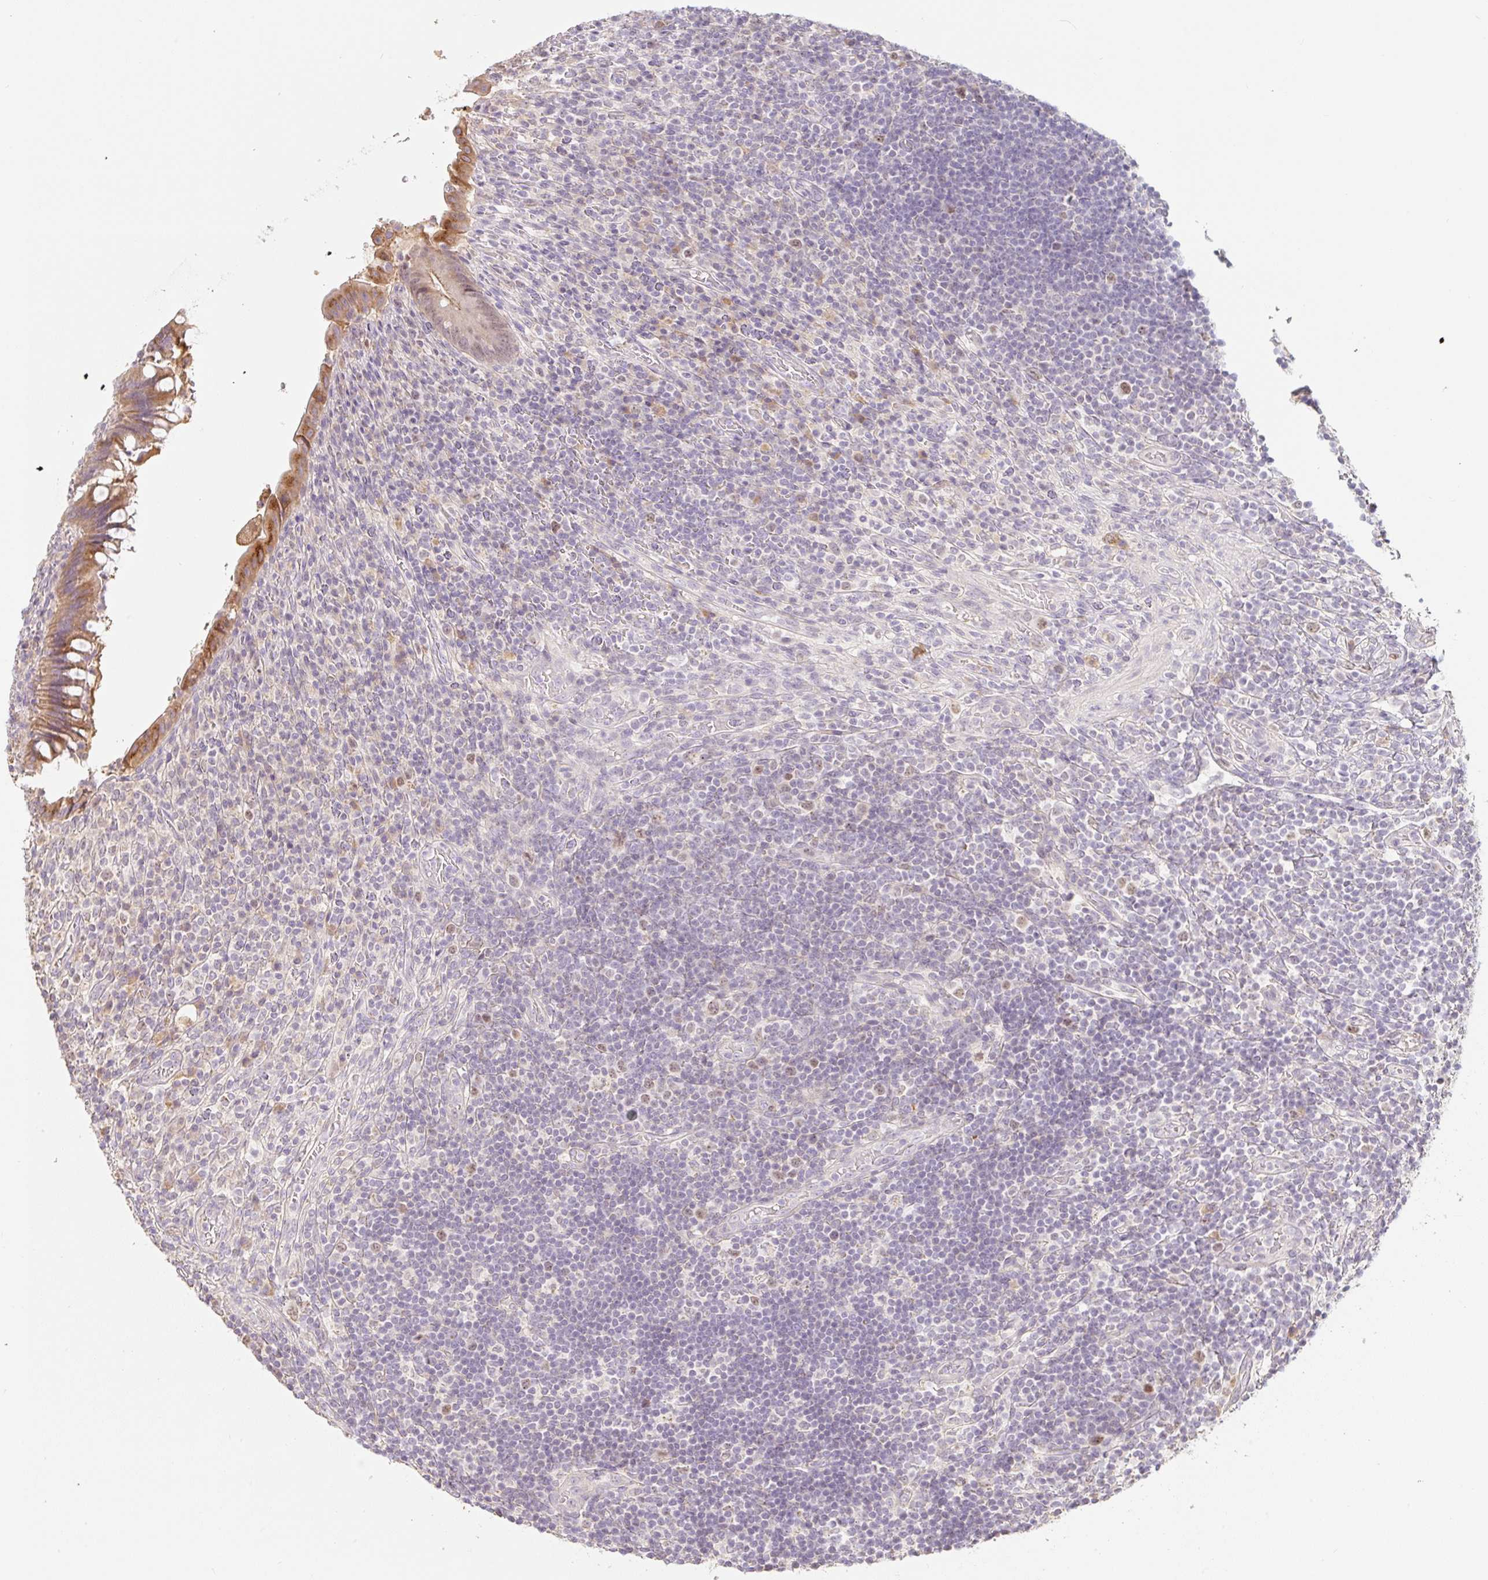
{"staining": {"intensity": "moderate", "quantity": ">75%", "location": "cytoplasmic/membranous"}, "tissue": "appendix", "cell_type": "Glandular cells", "image_type": "normal", "snomed": [{"axis": "morphology", "description": "Normal tissue, NOS"}, {"axis": "topography", "description": "Appendix"}], "caption": "Glandular cells reveal medium levels of moderate cytoplasmic/membranous positivity in about >75% of cells in unremarkable appendix.", "gene": "MIA2", "patient": {"sex": "female", "age": 43}}